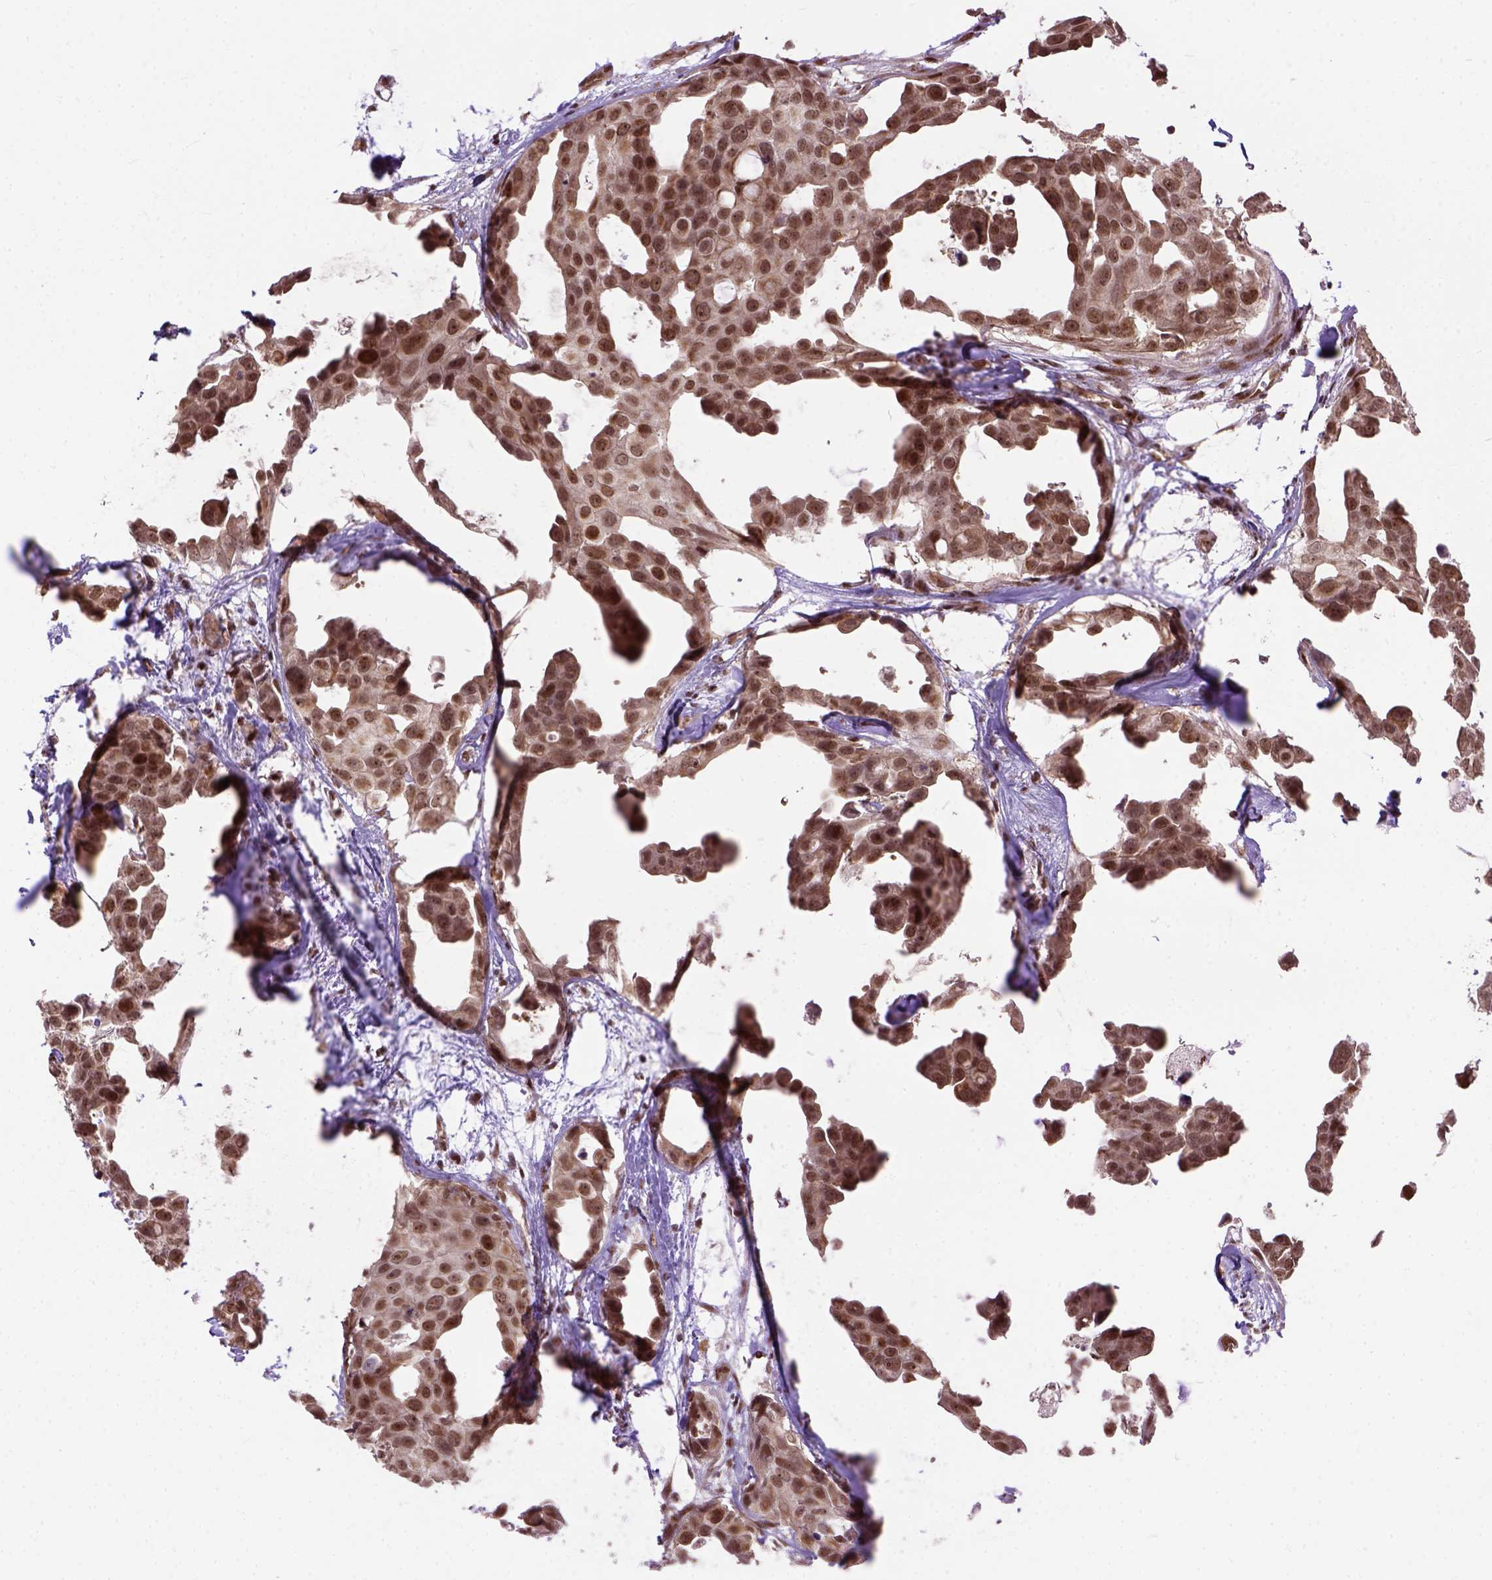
{"staining": {"intensity": "moderate", "quantity": ">75%", "location": "nuclear"}, "tissue": "breast cancer", "cell_type": "Tumor cells", "image_type": "cancer", "snomed": [{"axis": "morphology", "description": "Duct carcinoma"}, {"axis": "topography", "description": "Breast"}], "caption": "Approximately >75% of tumor cells in breast infiltrating ductal carcinoma display moderate nuclear protein expression as visualized by brown immunohistochemical staining.", "gene": "ZNF630", "patient": {"sex": "female", "age": 38}}